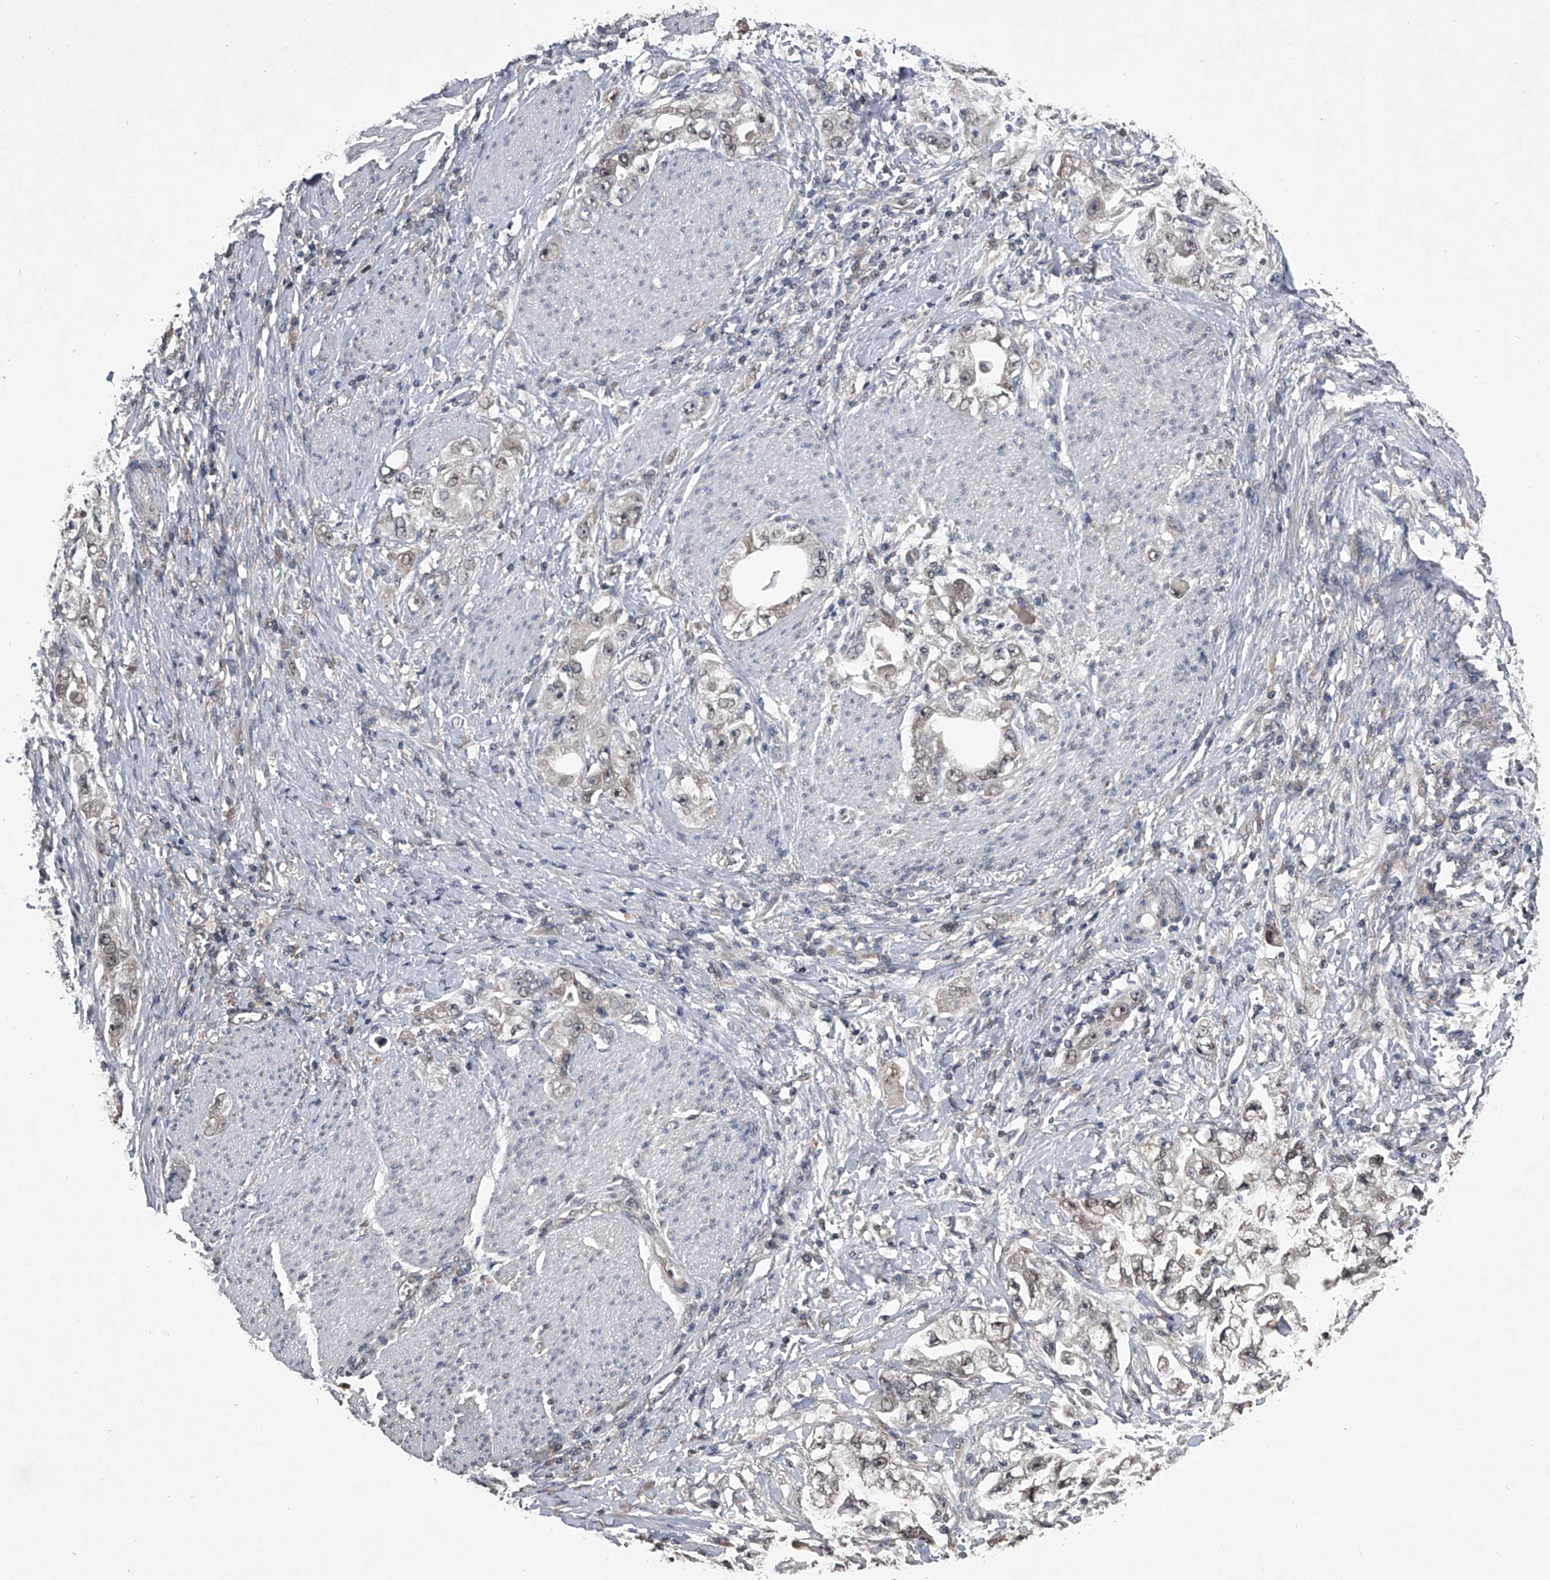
{"staining": {"intensity": "weak", "quantity": ">75%", "location": "nuclear"}, "tissue": "stomach cancer", "cell_type": "Tumor cells", "image_type": "cancer", "snomed": [{"axis": "morphology", "description": "Adenocarcinoma, NOS"}, {"axis": "topography", "description": "Stomach, lower"}], "caption": "Human stomach adenocarcinoma stained for a protein (brown) reveals weak nuclear positive expression in approximately >75% of tumor cells.", "gene": "TSNAX", "patient": {"sex": "female", "age": 93}}